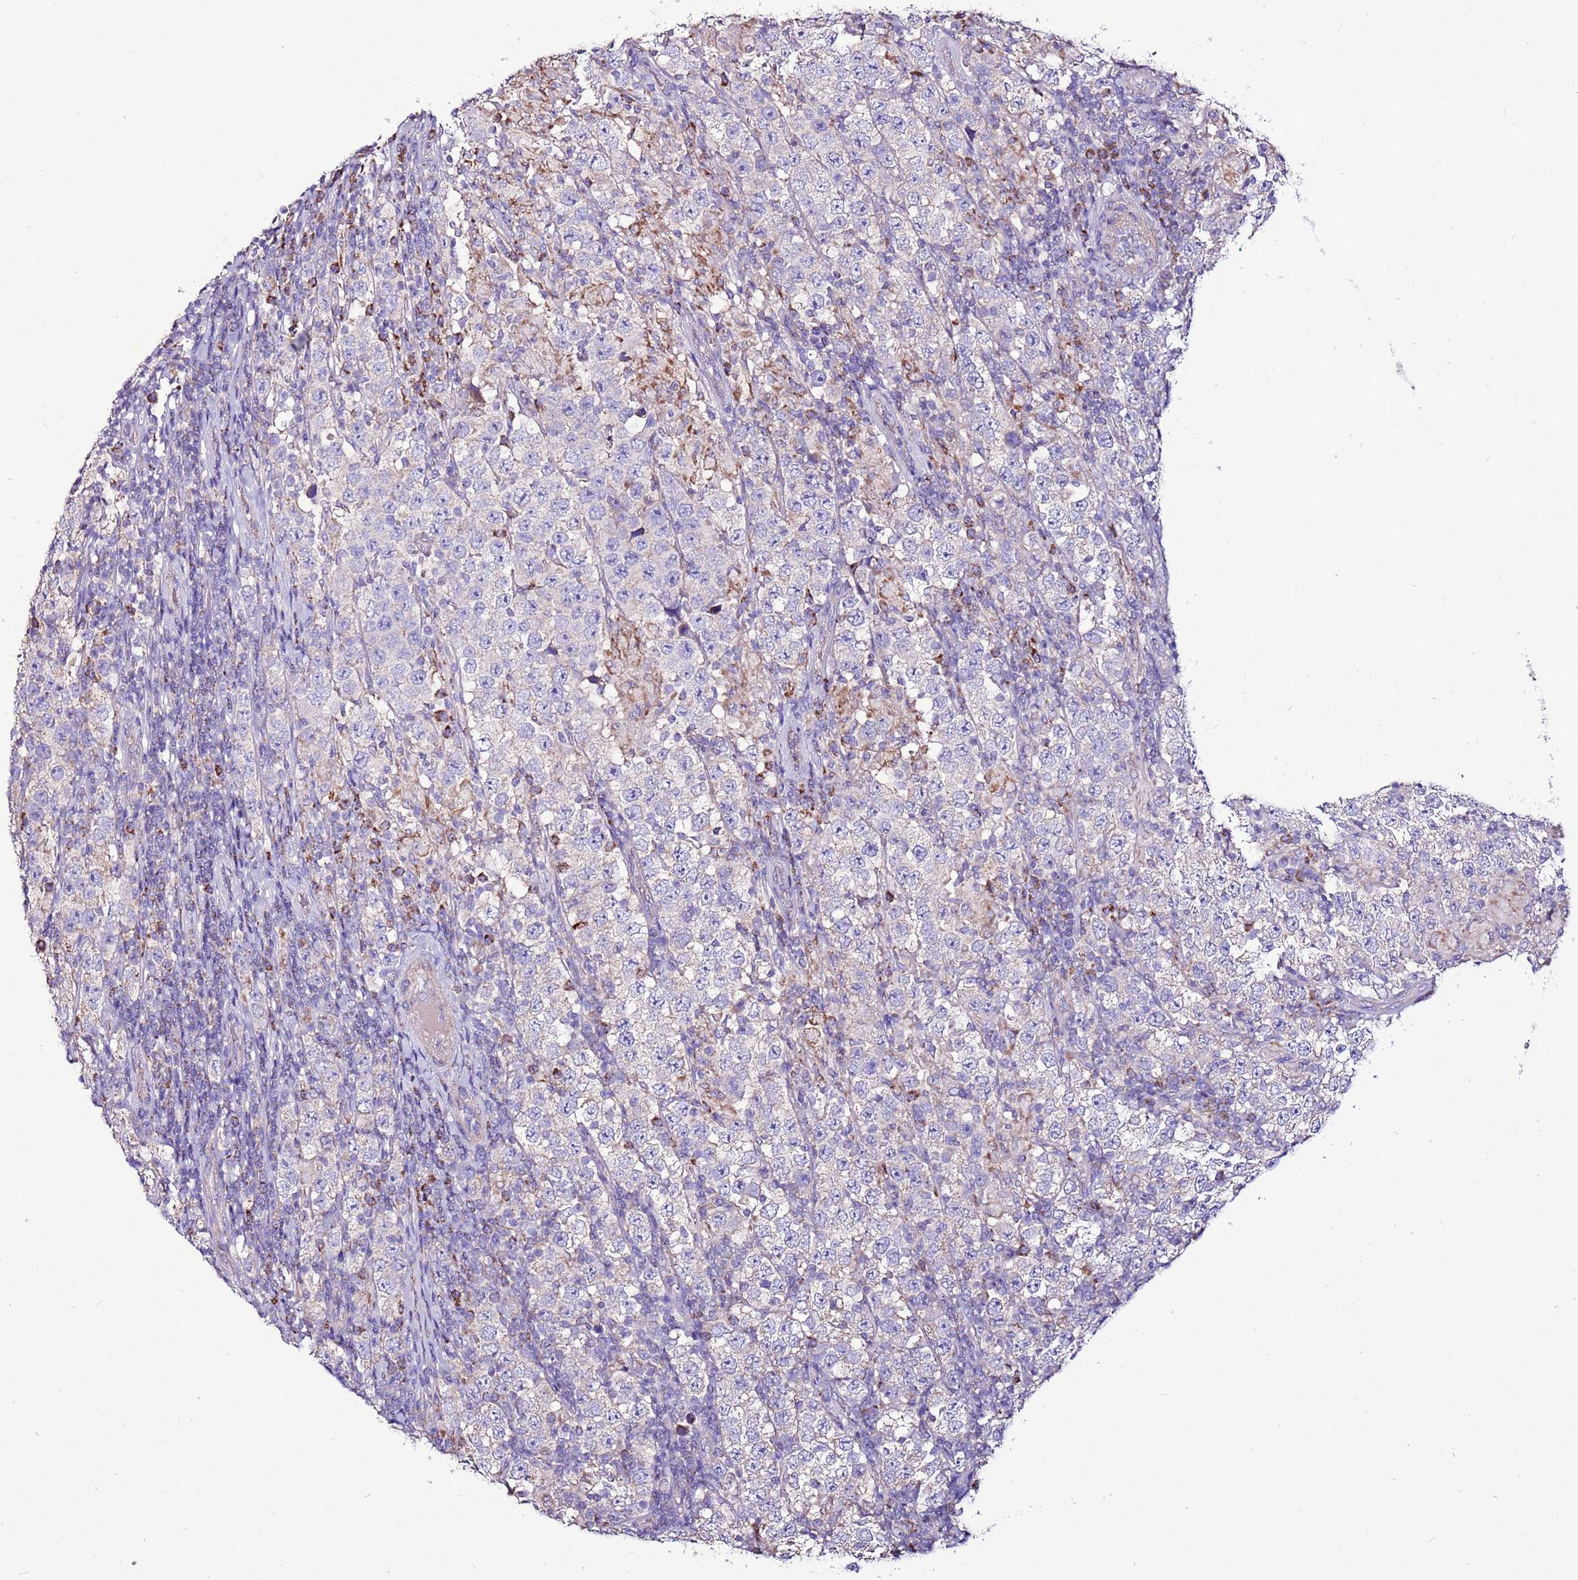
{"staining": {"intensity": "moderate", "quantity": "<25%", "location": "cytoplasmic/membranous"}, "tissue": "testis cancer", "cell_type": "Tumor cells", "image_type": "cancer", "snomed": [{"axis": "morphology", "description": "Normal tissue, NOS"}, {"axis": "morphology", "description": "Urothelial carcinoma, High grade"}, {"axis": "morphology", "description": "Seminoma, NOS"}, {"axis": "morphology", "description": "Carcinoma, Embryonal, NOS"}, {"axis": "topography", "description": "Urinary bladder"}, {"axis": "topography", "description": "Testis"}], "caption": "Testis cancer (high-grade urothelial carcinoma) tissue reveals moderate cytoplasmic/membranous staining in approximately <25% of tumor cells", "gene": "TMEM106C", "patient": {"sex": "male", "age": 41}}